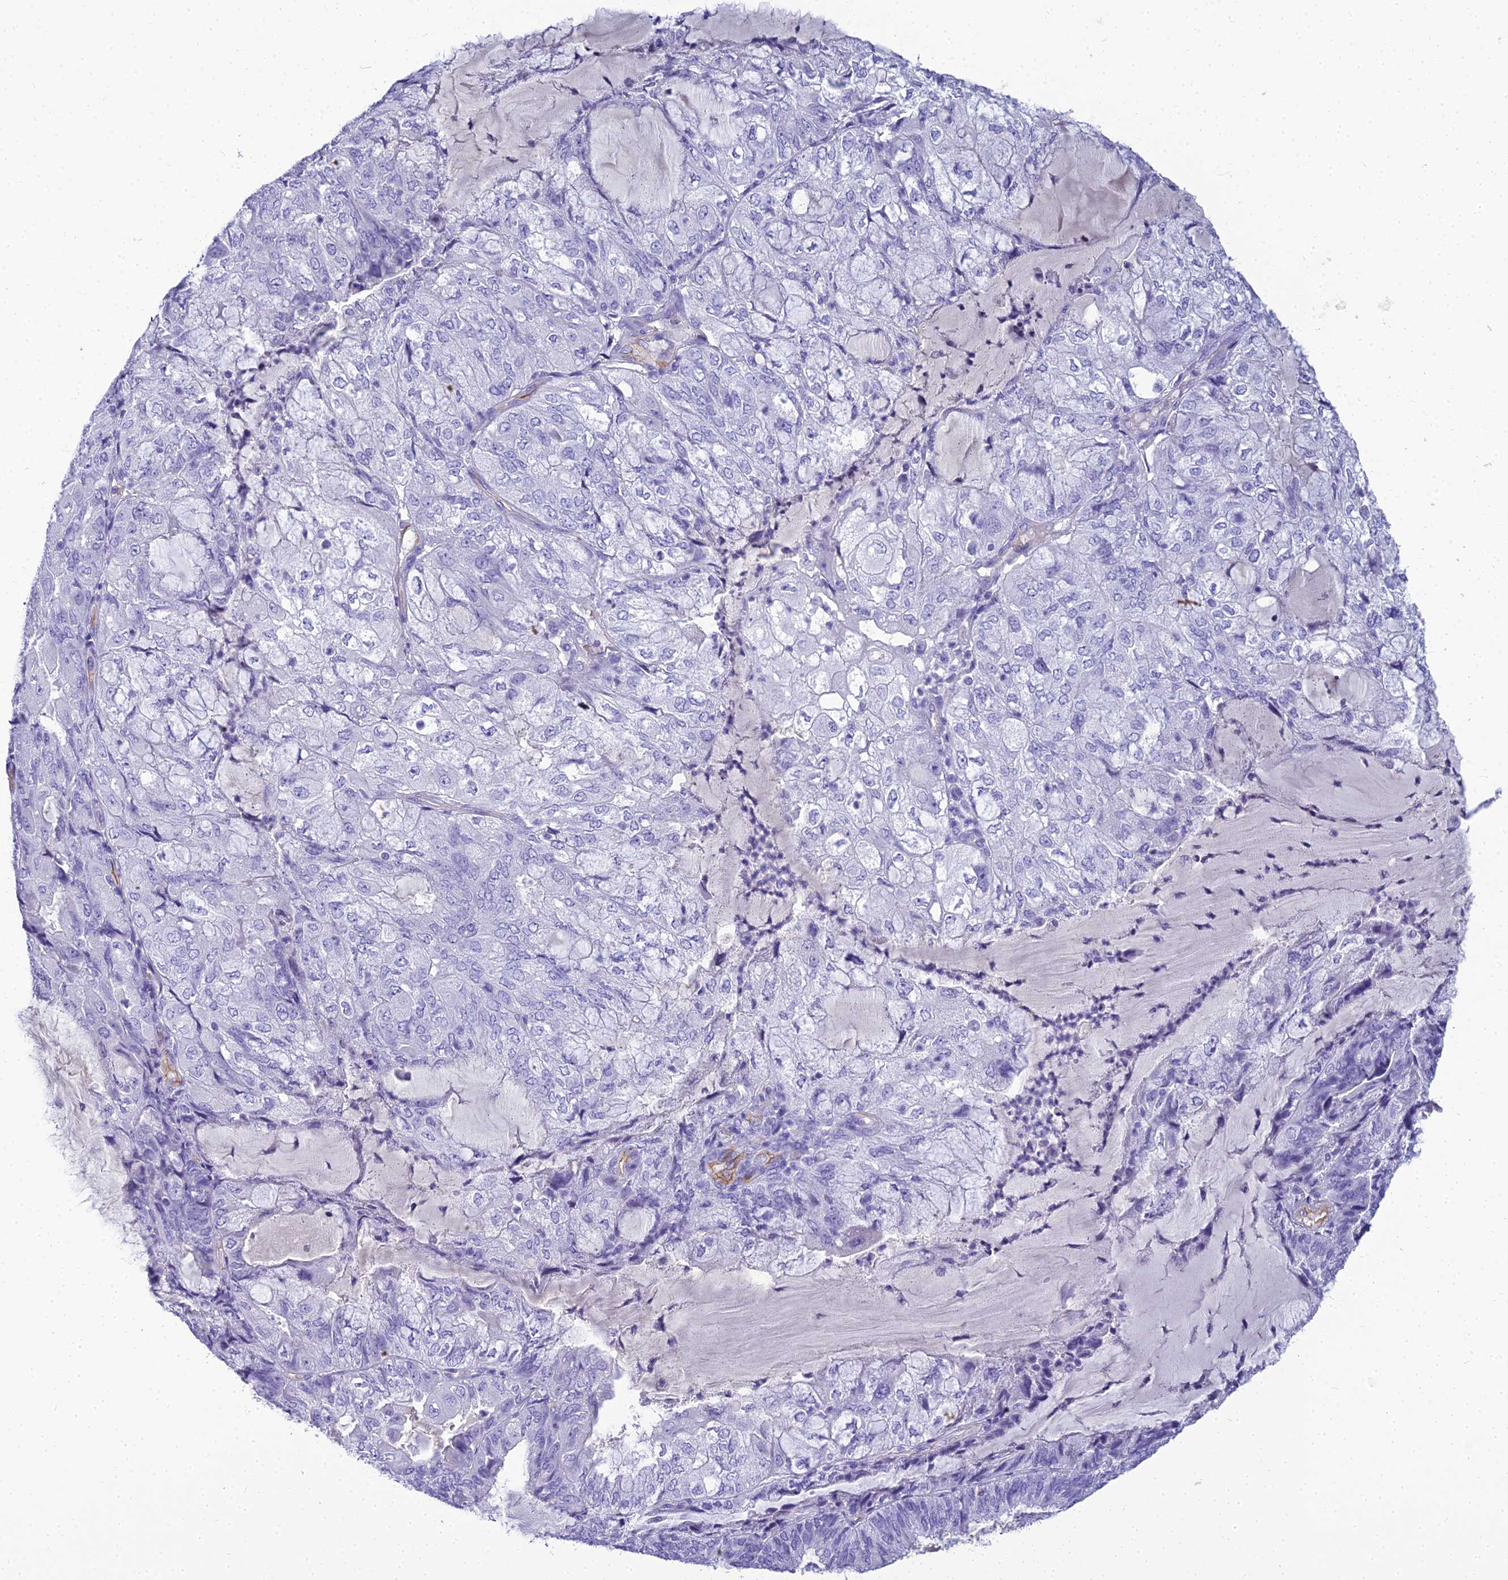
{"staining": {"intensity": "negative", "quantity": "none", "location": "none"}, "tissue": "endometrial cancer", "cell_type": "Tumor cells", "image_type": "cancer", "snomed": [{"axis": "morphology", "description": "Adenocarcinoma, NOS"}, {"axis": "topography", "description": "Endometrium"}], "caption": "A histopathology image of endometrial cancer (adenocarcinoma) stained for a protein reveals no brown staining in tumor cells.", "gene": "NINJ1", "patient": {"sex": "female", "age": 81}}